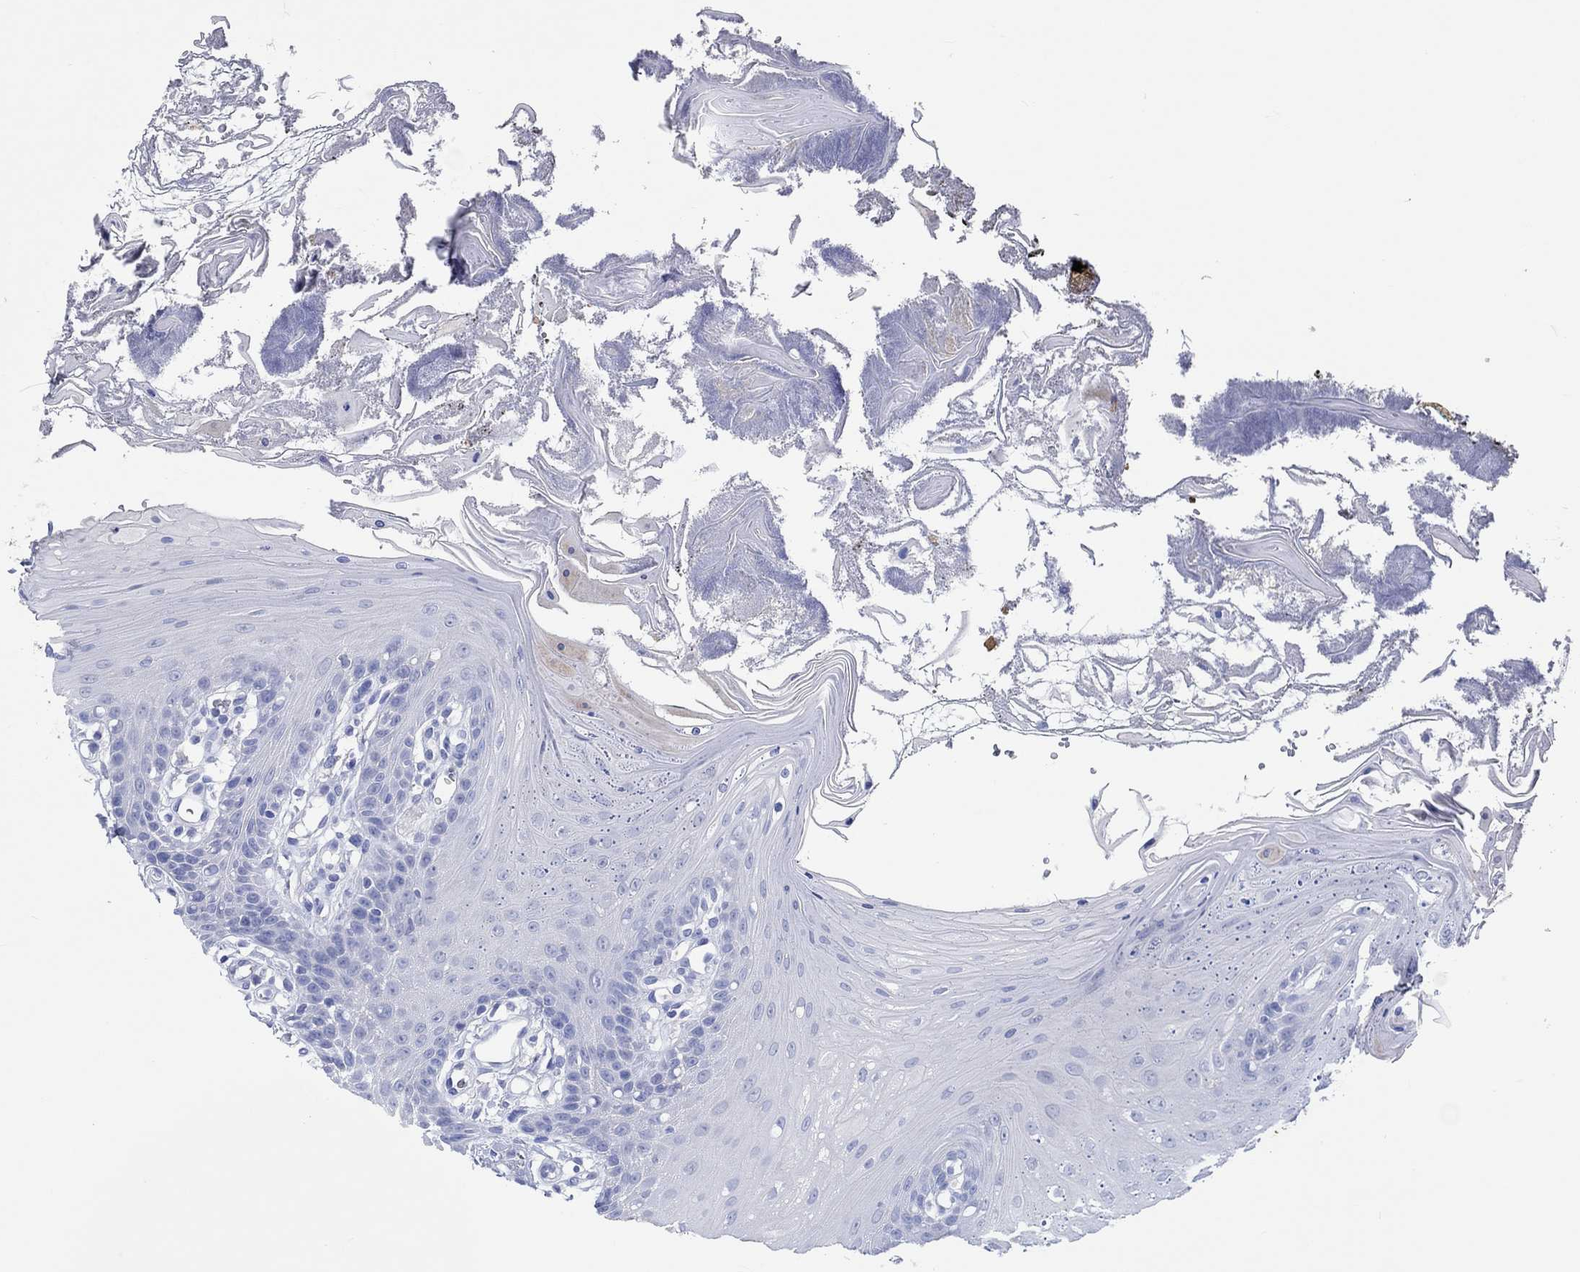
{"staining": {"intensity": "negative", "quantity": "none", "location": "none"}, "tissue": "oral mucosa", "cell_type": "Squamous epithelial cells", "image_type": "normal", "snomed": [{"axis": "morphology", "description": "Normal tissue, NOS"}, {"axis": "morphology", "description": "Squamous cell carcinoma, NOS"}, {"axis": "topography", "description": "Oral tissue"}, {"axis": "topography", "description": "Head-Neck"}], "caption": "This image is of normal oral mucosa stained with immunohistochemistry to label a protein in brown with the nuclei are counter-stained blue. There is no staining in squamous epithelial cells. Nuclei are stained in blue.", "gene": "SHISA4", "patient": {"sex": "male", "age": 69}}